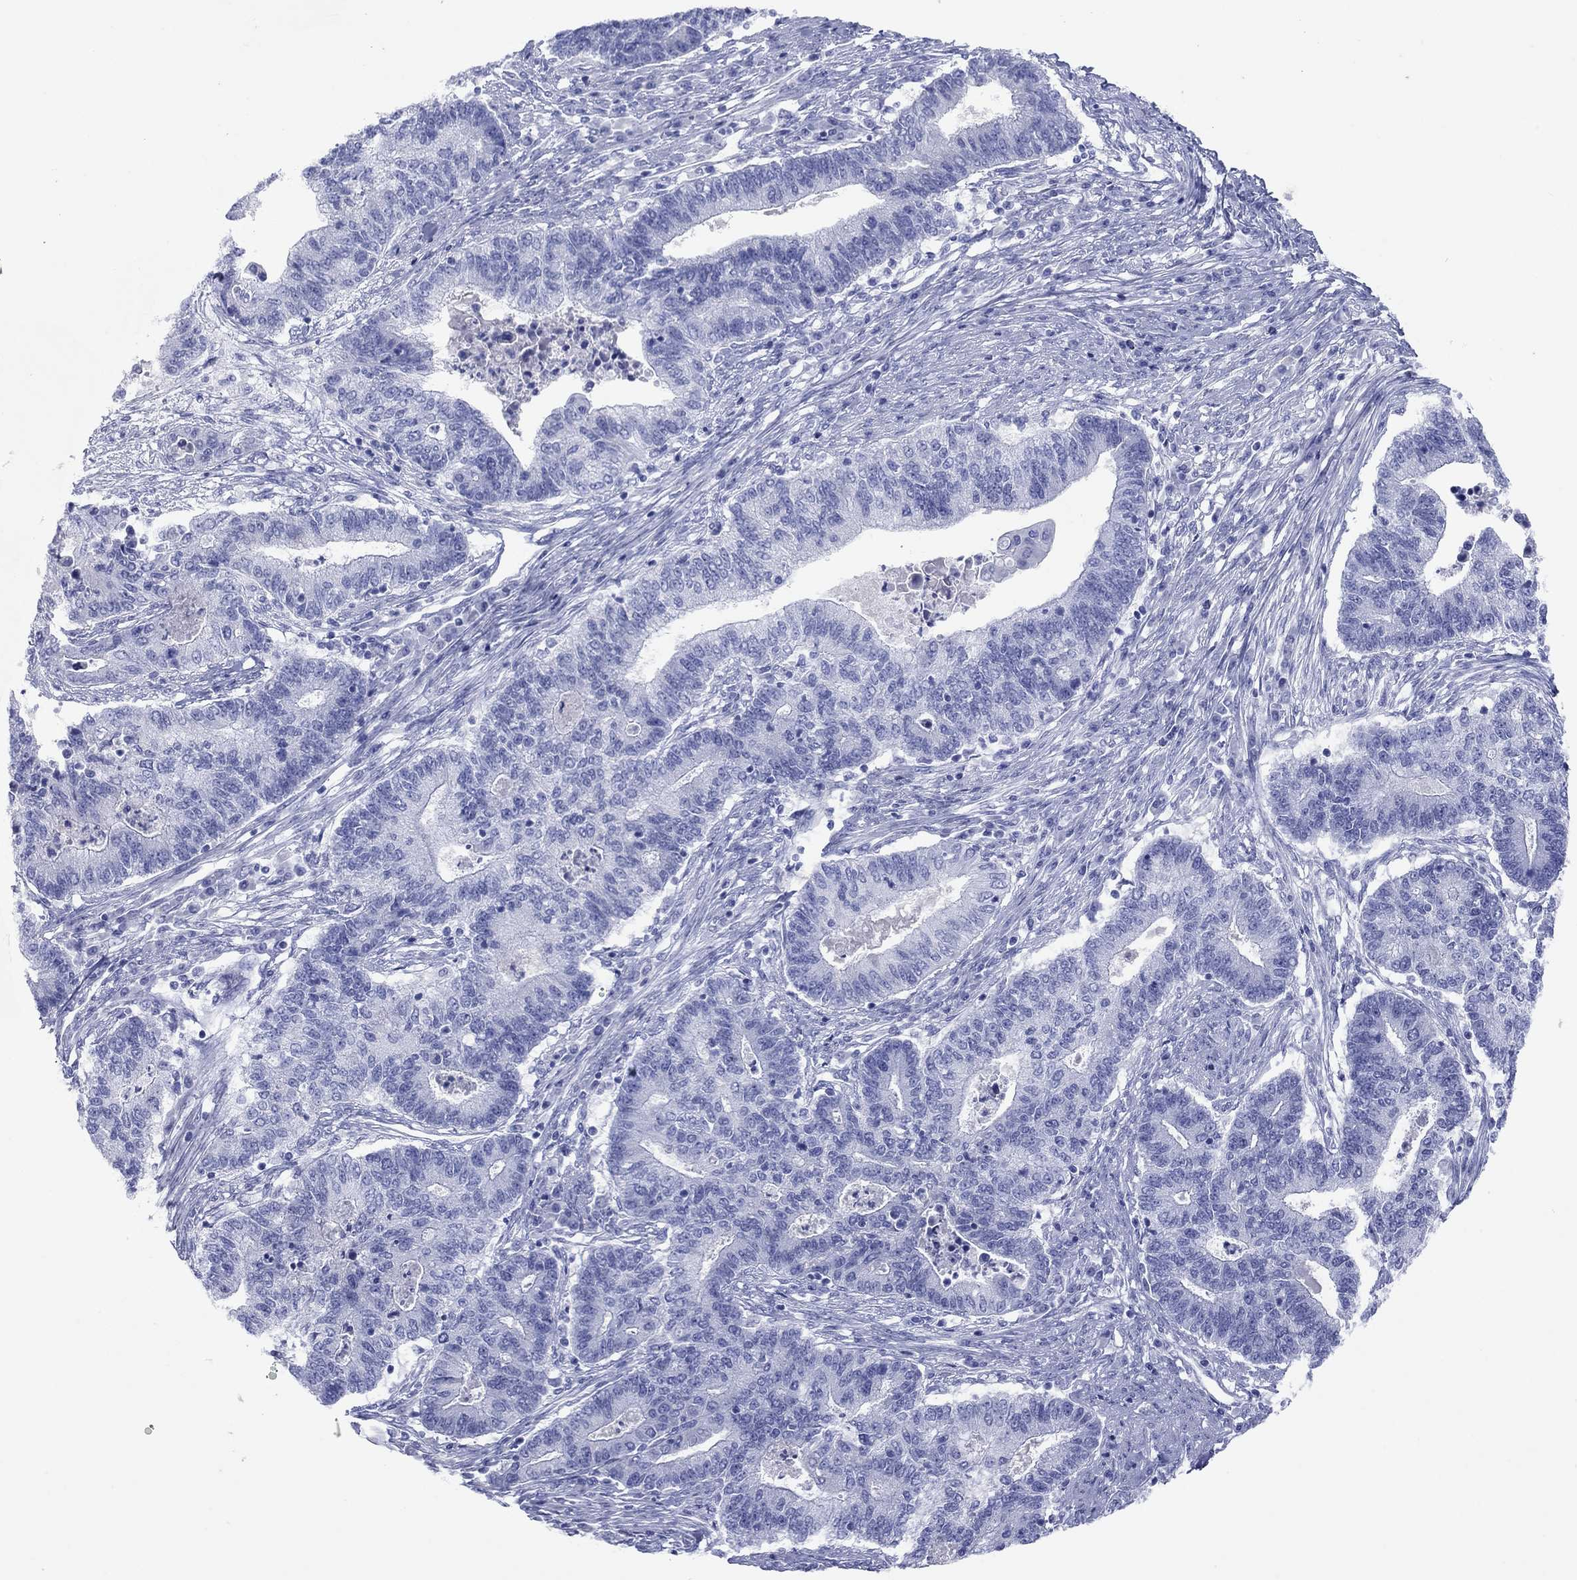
{"staining": {"intensity": "negative", "quantity": "none", "location": "none"}, "tissue": "endometrial cancer", "cell_type": "Tumor cells", "image_type": "cancer", "snomed": [{"axis": "morphology", "description": "Adenocarcinoma, NOS"}, {"axis": "topography", "description": "Uterus"}, {"axis": "topography", "description": "Endometrium"}], "caption": "Immunohistochemical staining of adenocarcinoma (endometrial) displays no significant expression in tumor cells. The staining was performed using DAB (3,3'-diaminobenzidine) to visualize the protein expression in brown, while the nuclei were stained in blue with hematoxylin (Magnification: 20x).", "gene": "ATP4A", "patient": {"sex": "female", "age": 54}}